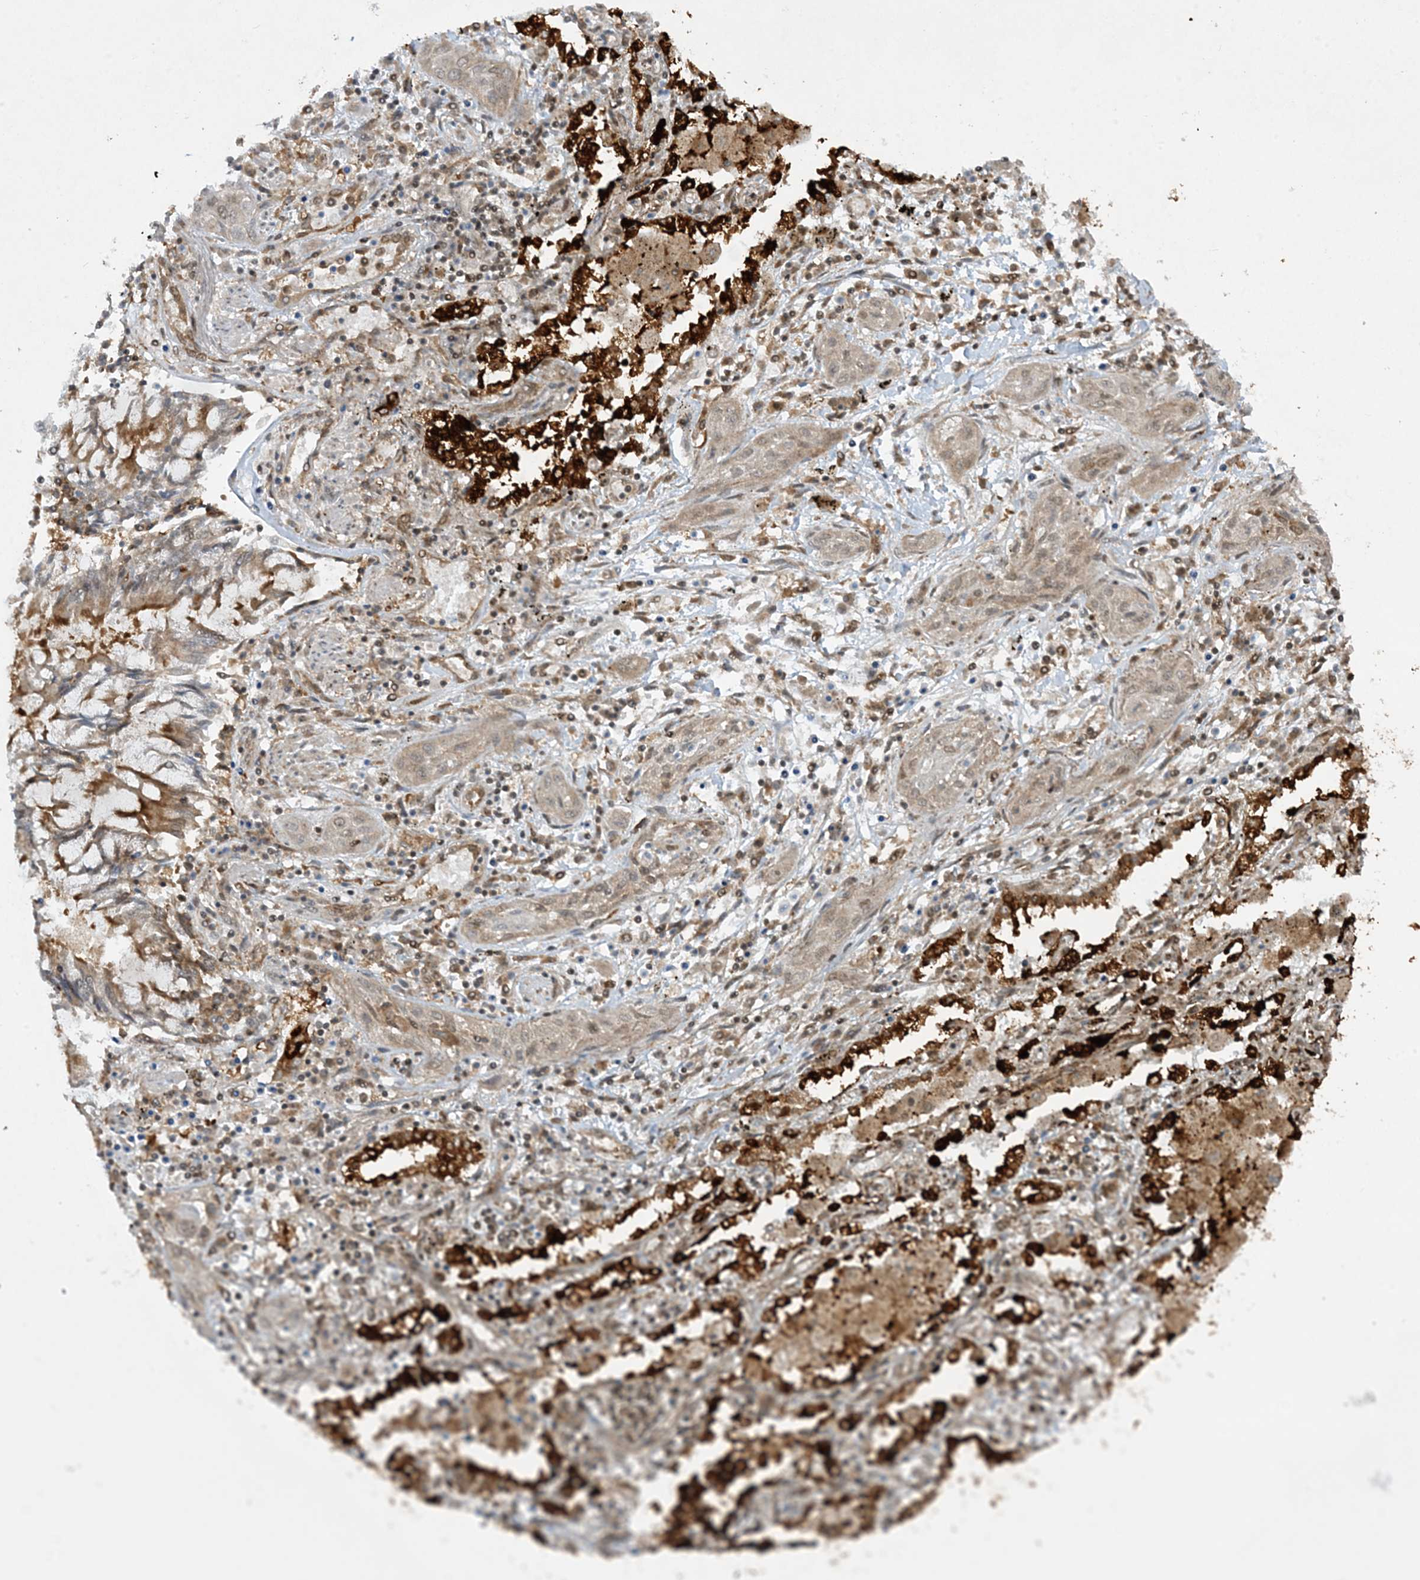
{"staining": {"intensity": "moderate", "quantity": "25%-75%", "location": "cytoplasmic/membranous"}, "tissue": "lung cancer", "cell_type": "Tumor cells", "image_type": "cancer", "snomed": [{"axis": "morphology", "description": "Squamous cell carcinoma, NOS"}, {"axis": "topography", "description": "Lung"}], "caption": "Squamous cell carcinoma (lung) stained with DAB IHC displays medium levels of moderate cytoplasmic/membranous positivity in approximately 25%-75% of tumor cells. Ihc stains the protein of interest in brown and the nuclei are stained blue.", "gene": "CERT1", "patient": {"sex": "female", "age": 47}}